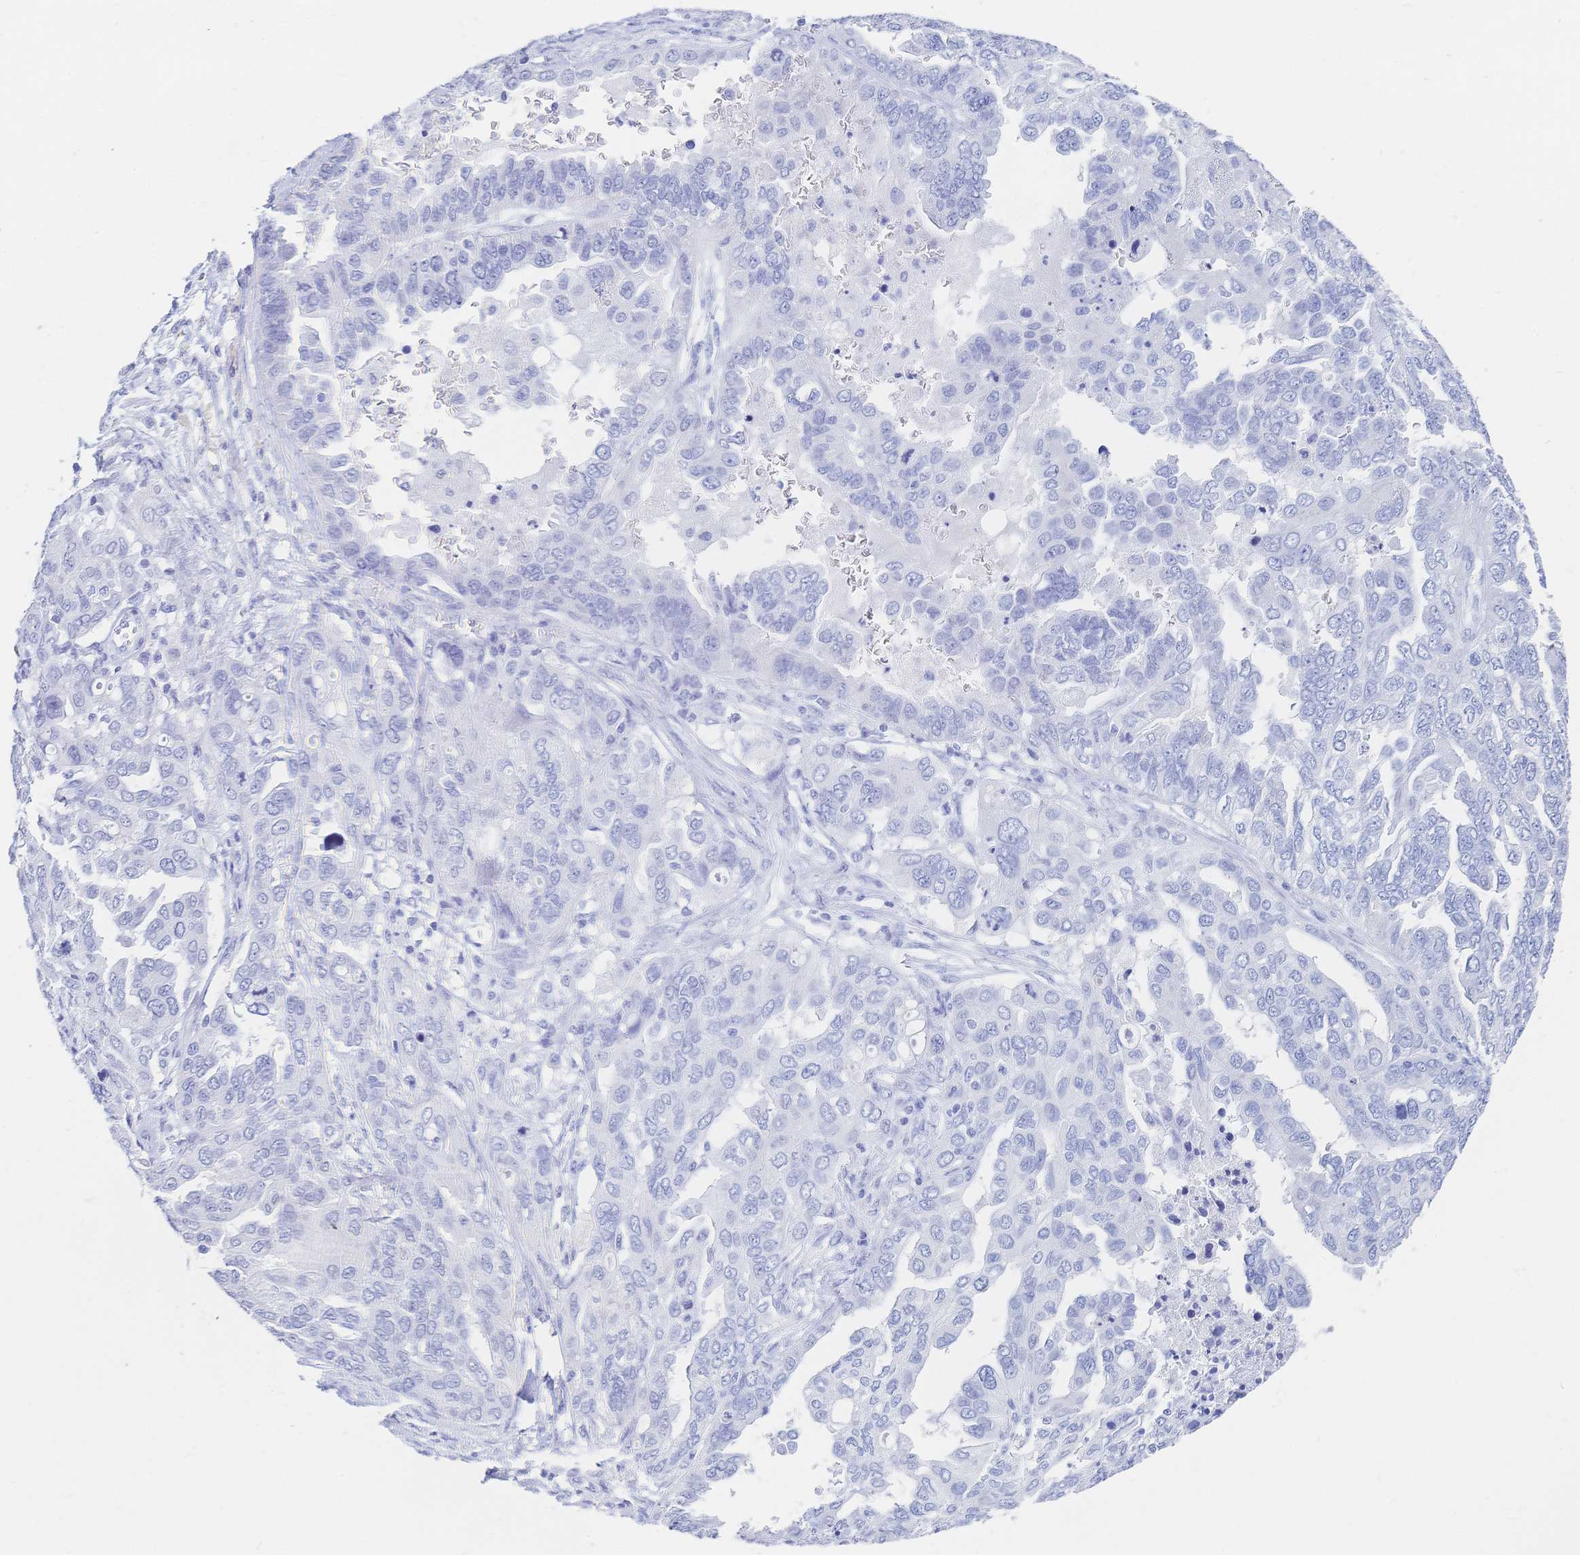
{"staining": {"intensity": "negative", "quantity": "none", "location": "none"}, "tissue": "ovarian cancer", "cell_type": "Tumor cells", "image_type": "cancer", "snomed": [{"axis": "morphology", "description": "Cystadenocarcinoma, serous, NOS"}, {"axis": "topography", "description": "Ovary"}], "caption": "DAB (3,3'-diaminobenzidine) immunohistochemical staining of ovarian serous cystadenocarcinoma reveals no significant positivity in tumor cells.", "gene": "MEP1B", "patient": {"sex": "female", "age": 53}}